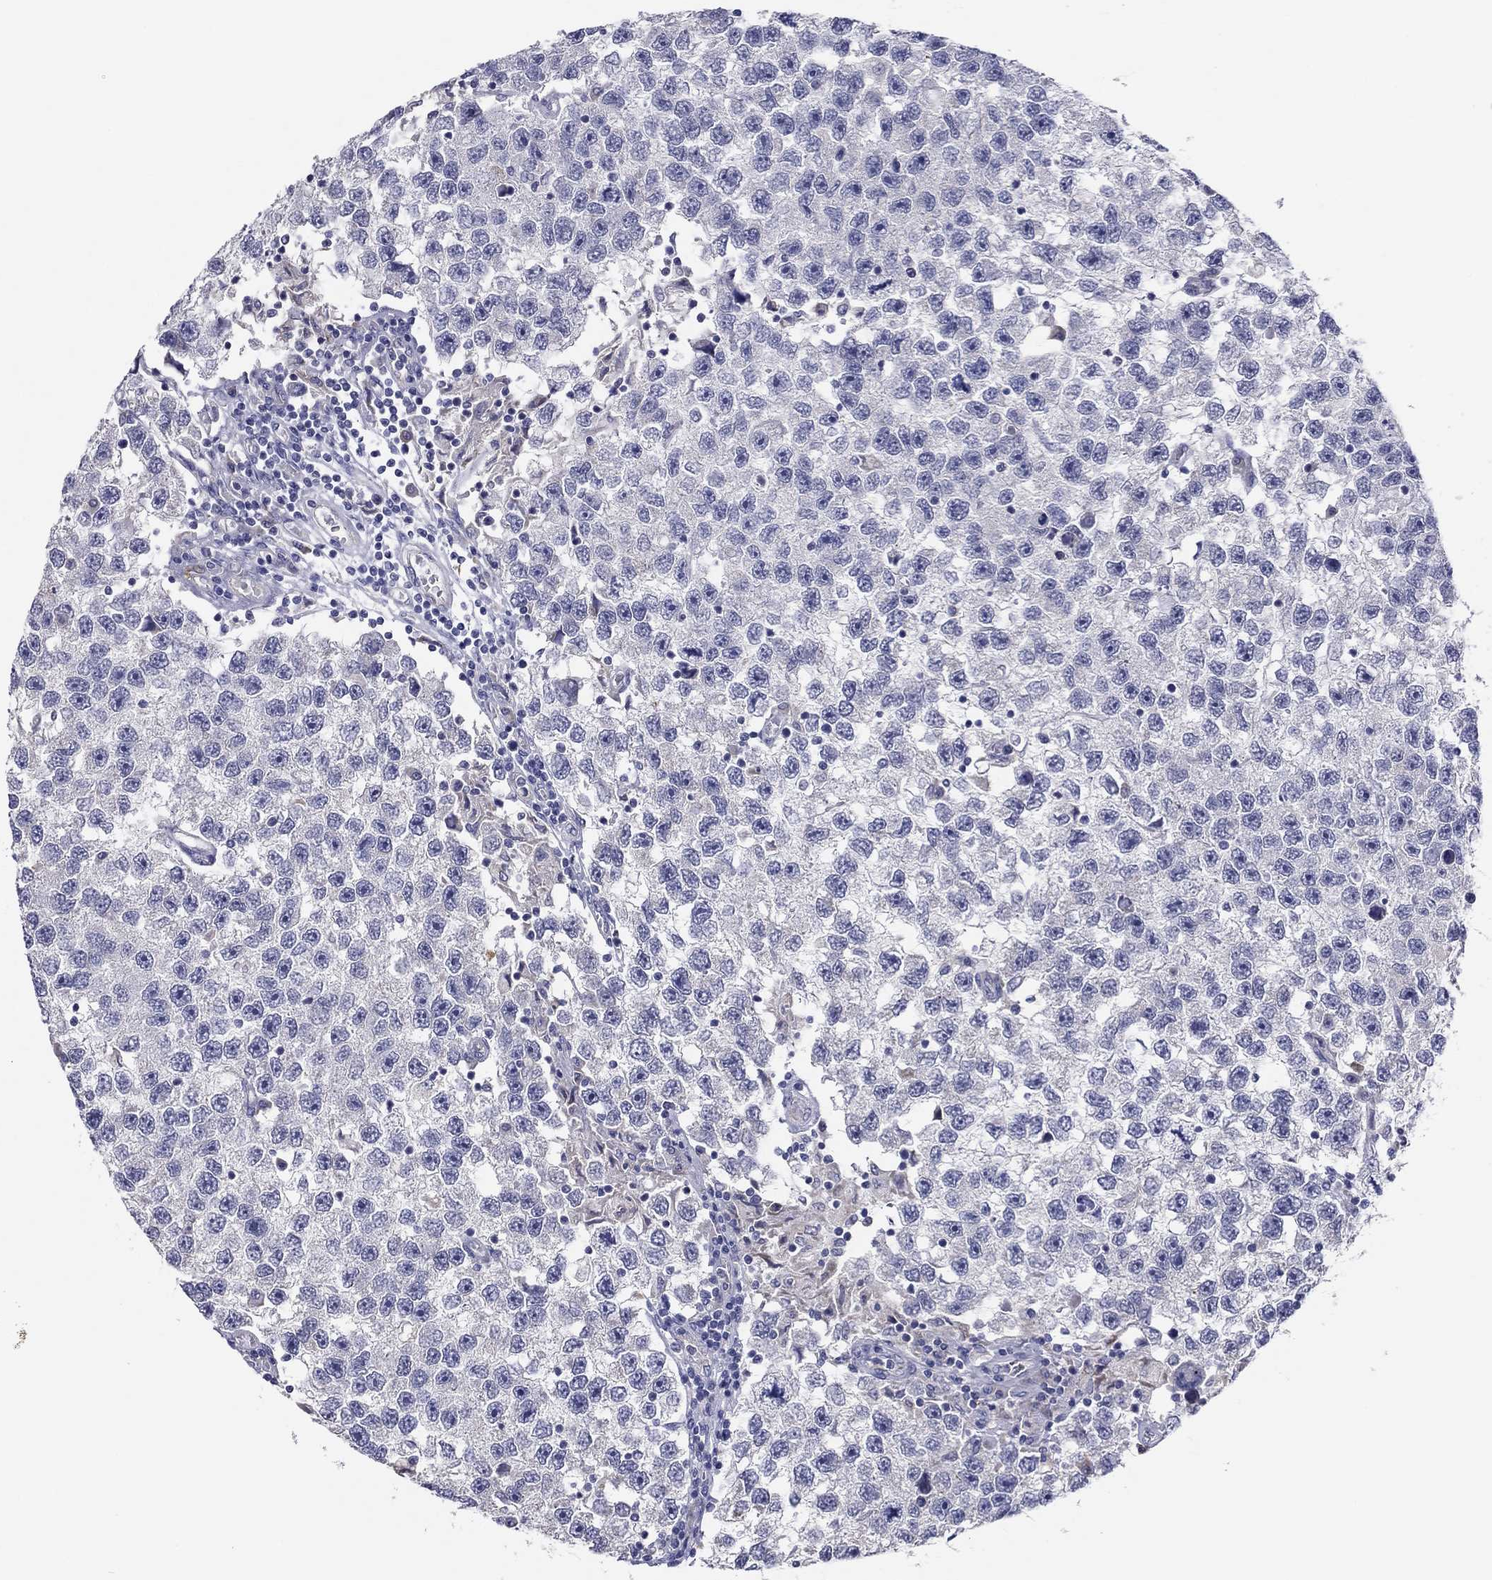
{"staining": {"intensity": "negative", "quantity": "none", "location": "none"}, "tissue": "testis cancer", "cell_type": "Tumor cells", "image_type": "cancer", "snomed": [{"axis": "morphology", "description": "Seminoma, NOS"}, {"axis": "topography", "description": "Testis"}], "caption": "Testis cancer (seminoma) was stained to show a protein in brown. There is no significant staining in tumor cells.", "gene": "GRK7", "patient": {"sex": "male", "age": 26}}